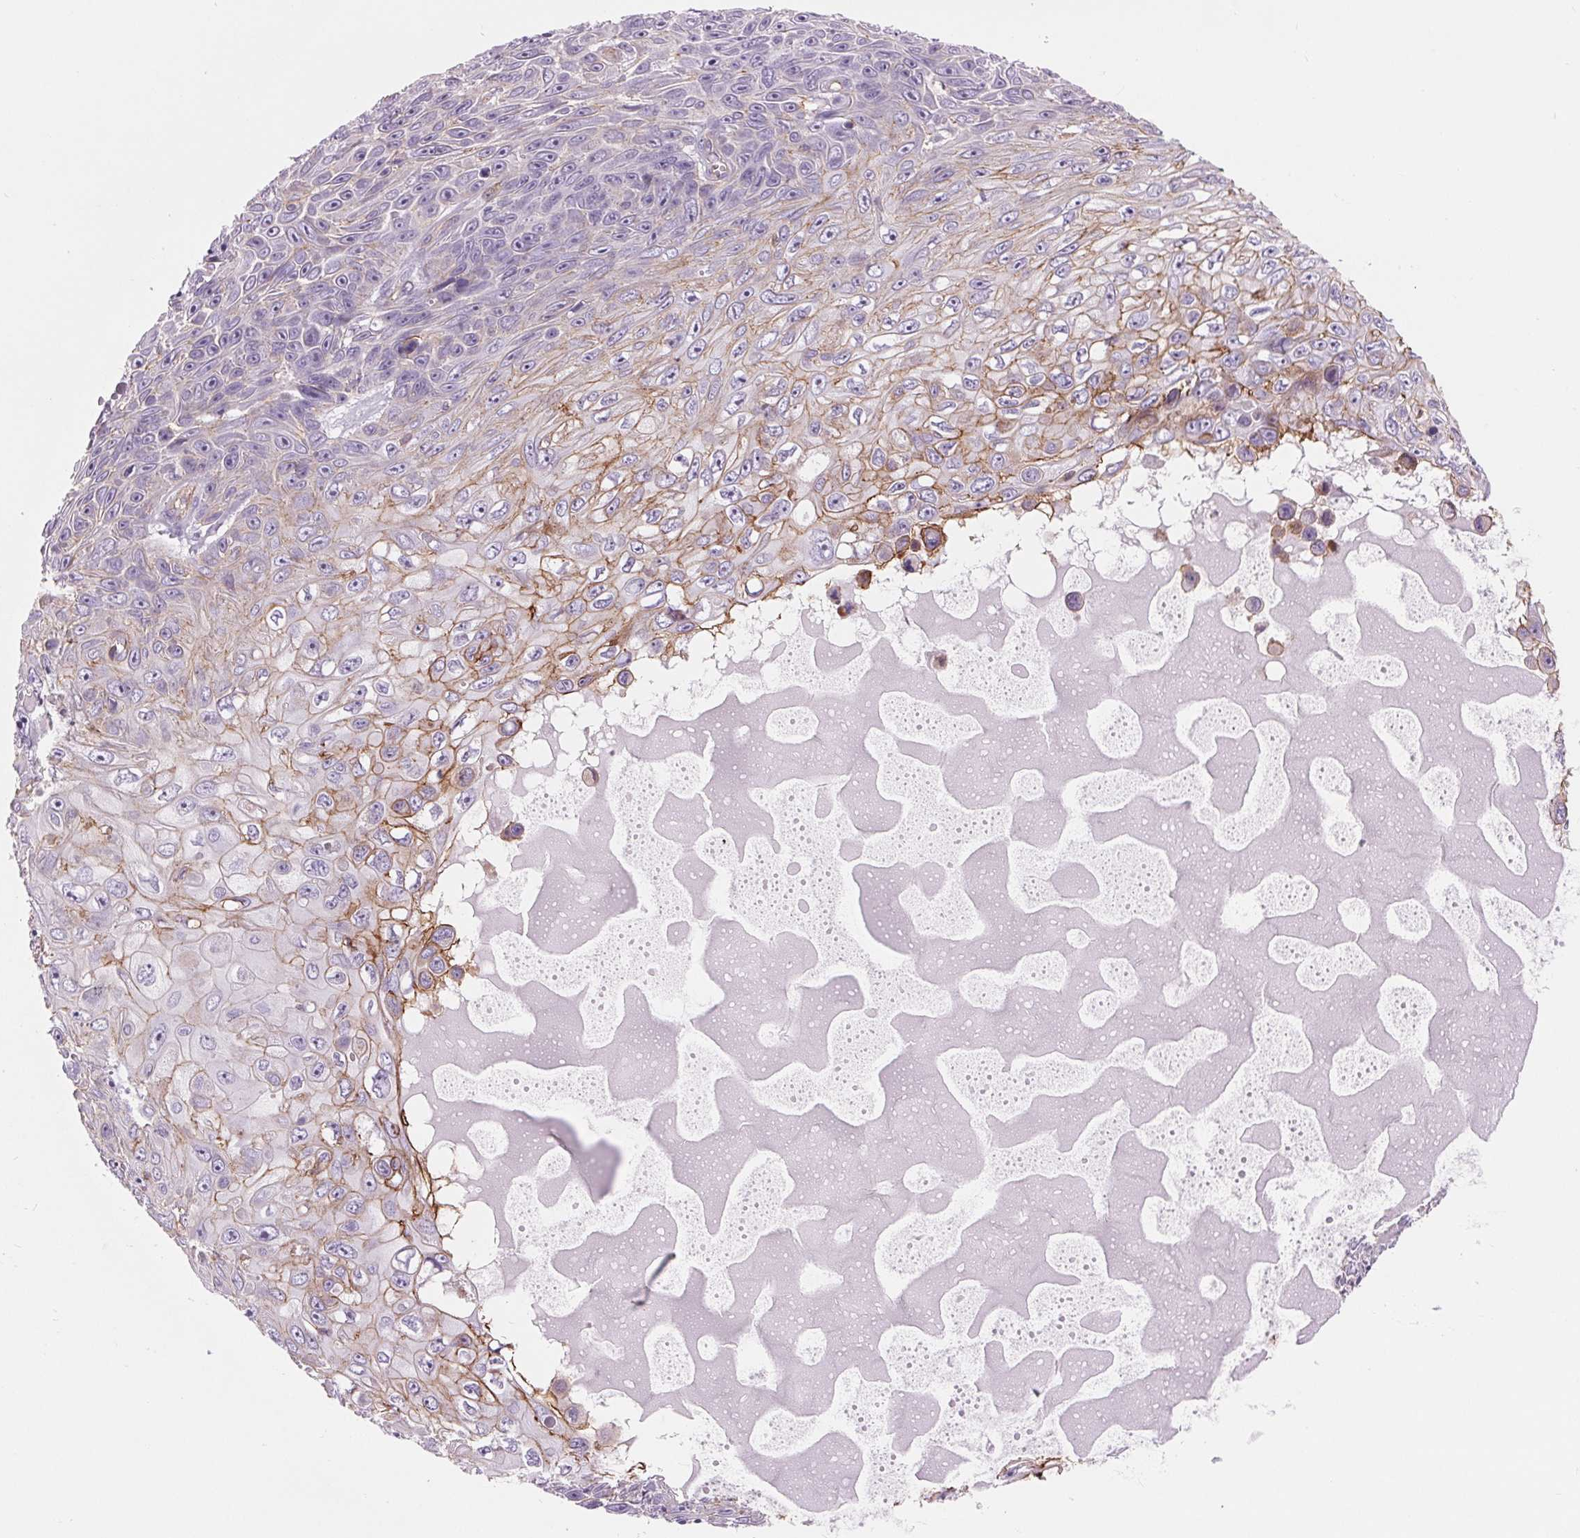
{"staining": {"intensity": "moderate", "quantity": "<25%", "location": "cytoplasmic/membranous"}, "tissue": "skin cancer", "cell_type": "Tumor cells", "image_type": "cancer", "snomed": [{"axis": "morphology", "description": "Squamous cell carcinoma, NOS"}, {"axis": "topography", "description": "Skin"}], "caption": "This is a histology image of IHC staining of skin cancer, which shows moderate staining in the cytoplasmic/membranous of tumor cells.", "gene": "DIXDC1", "patient": {"sex": "male", "age": 82}}